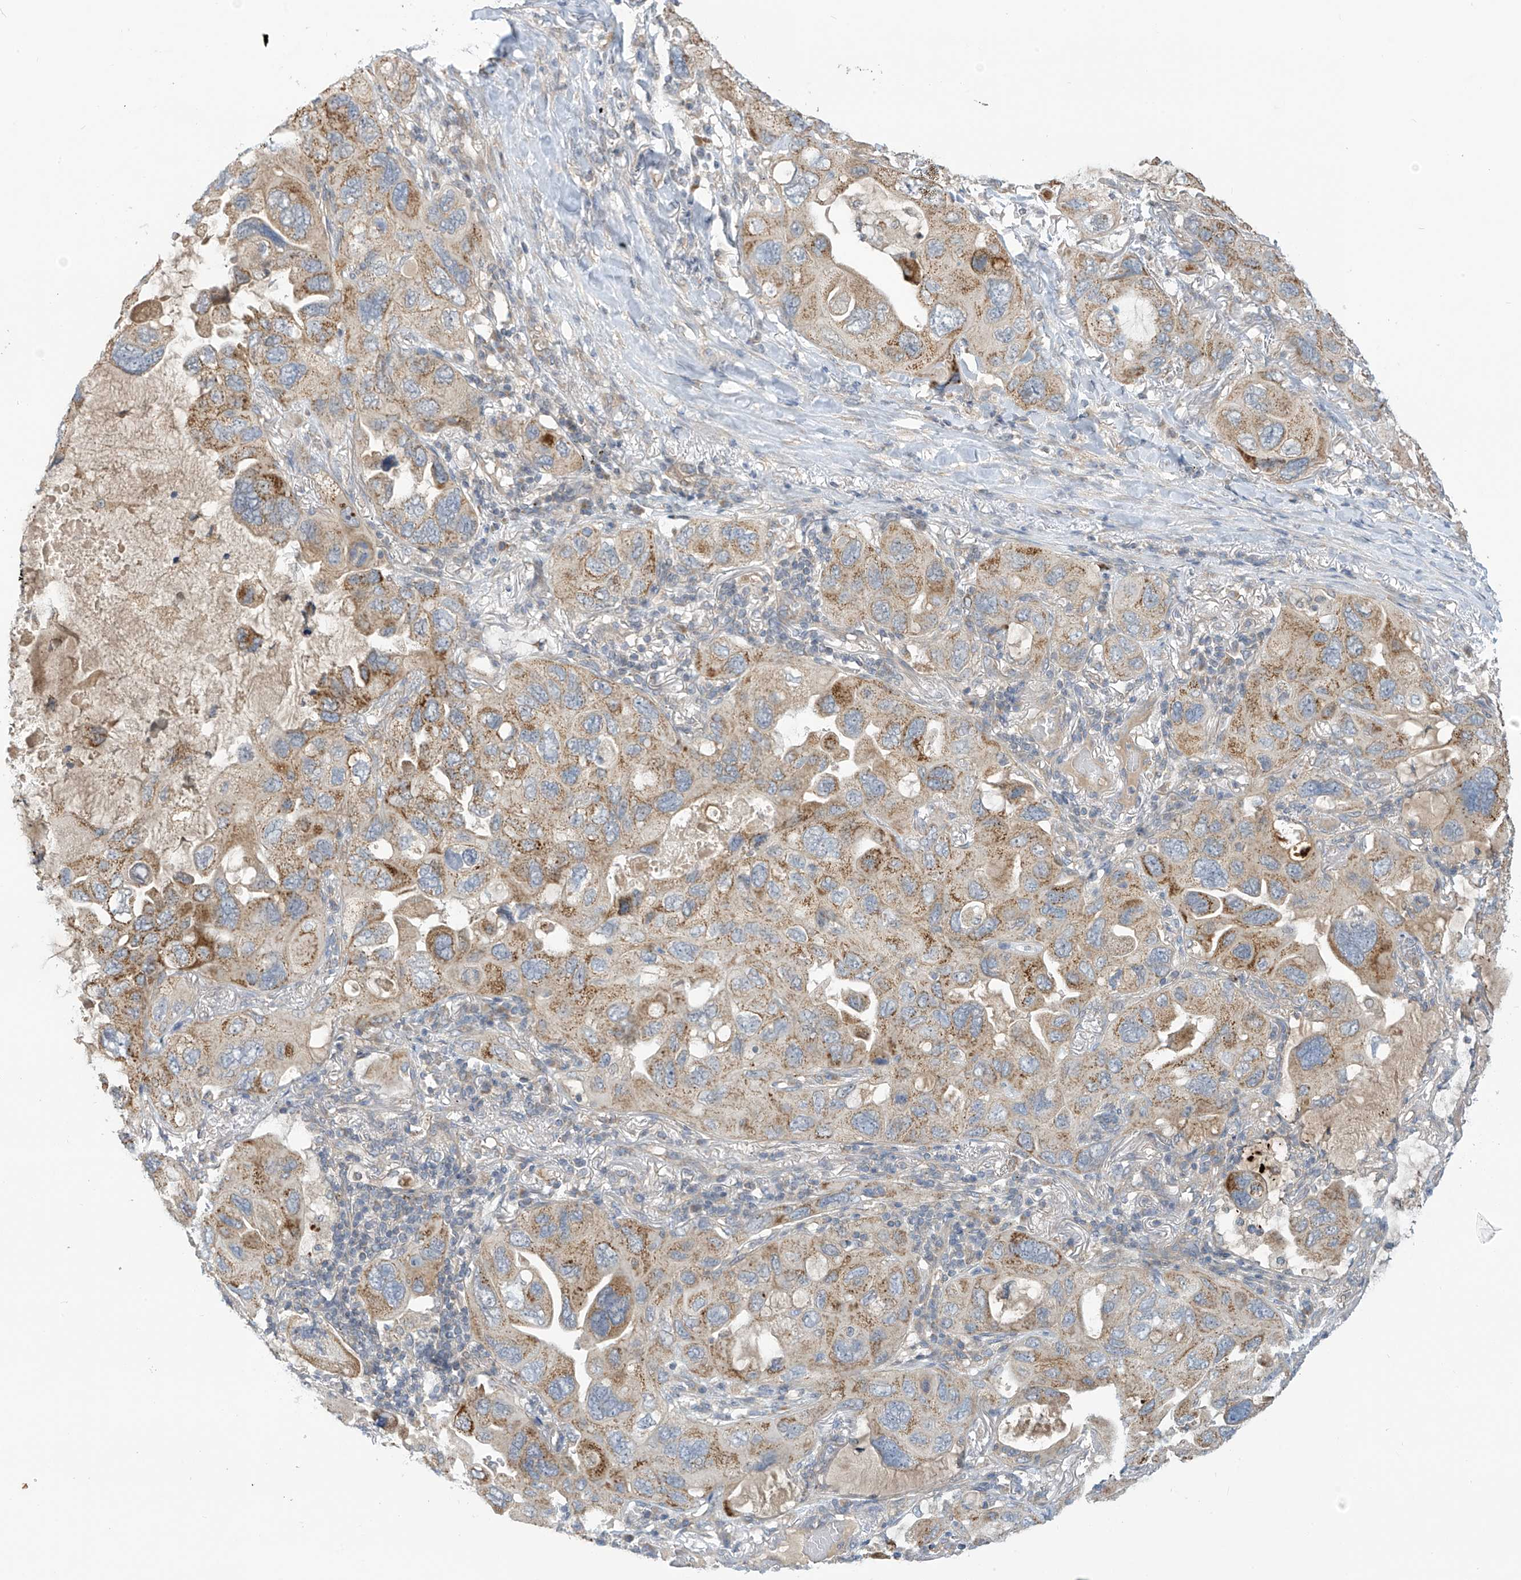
{"staining": {"intensity": "moderate", "quantity": ">75%", "location": "cytoplasmic/membranous"}, "tissue": "lung cancer", "cell_type": "Tumor cells", "image_type": "cancer", "snomed": [{"axis": "morphology", "description": "Squamous cell carcinoma, NOS"}, {"axis": "topography", "description": "Lung"}], "caption": "A histopathology image of human squamous cell carcinoma (lung) stained for a protein shows moderate cytoplasmic/membranous brown staining in tumor cells.", "gene": "SCGB1D2", "patient": {"sex": "female", "age": 73}}